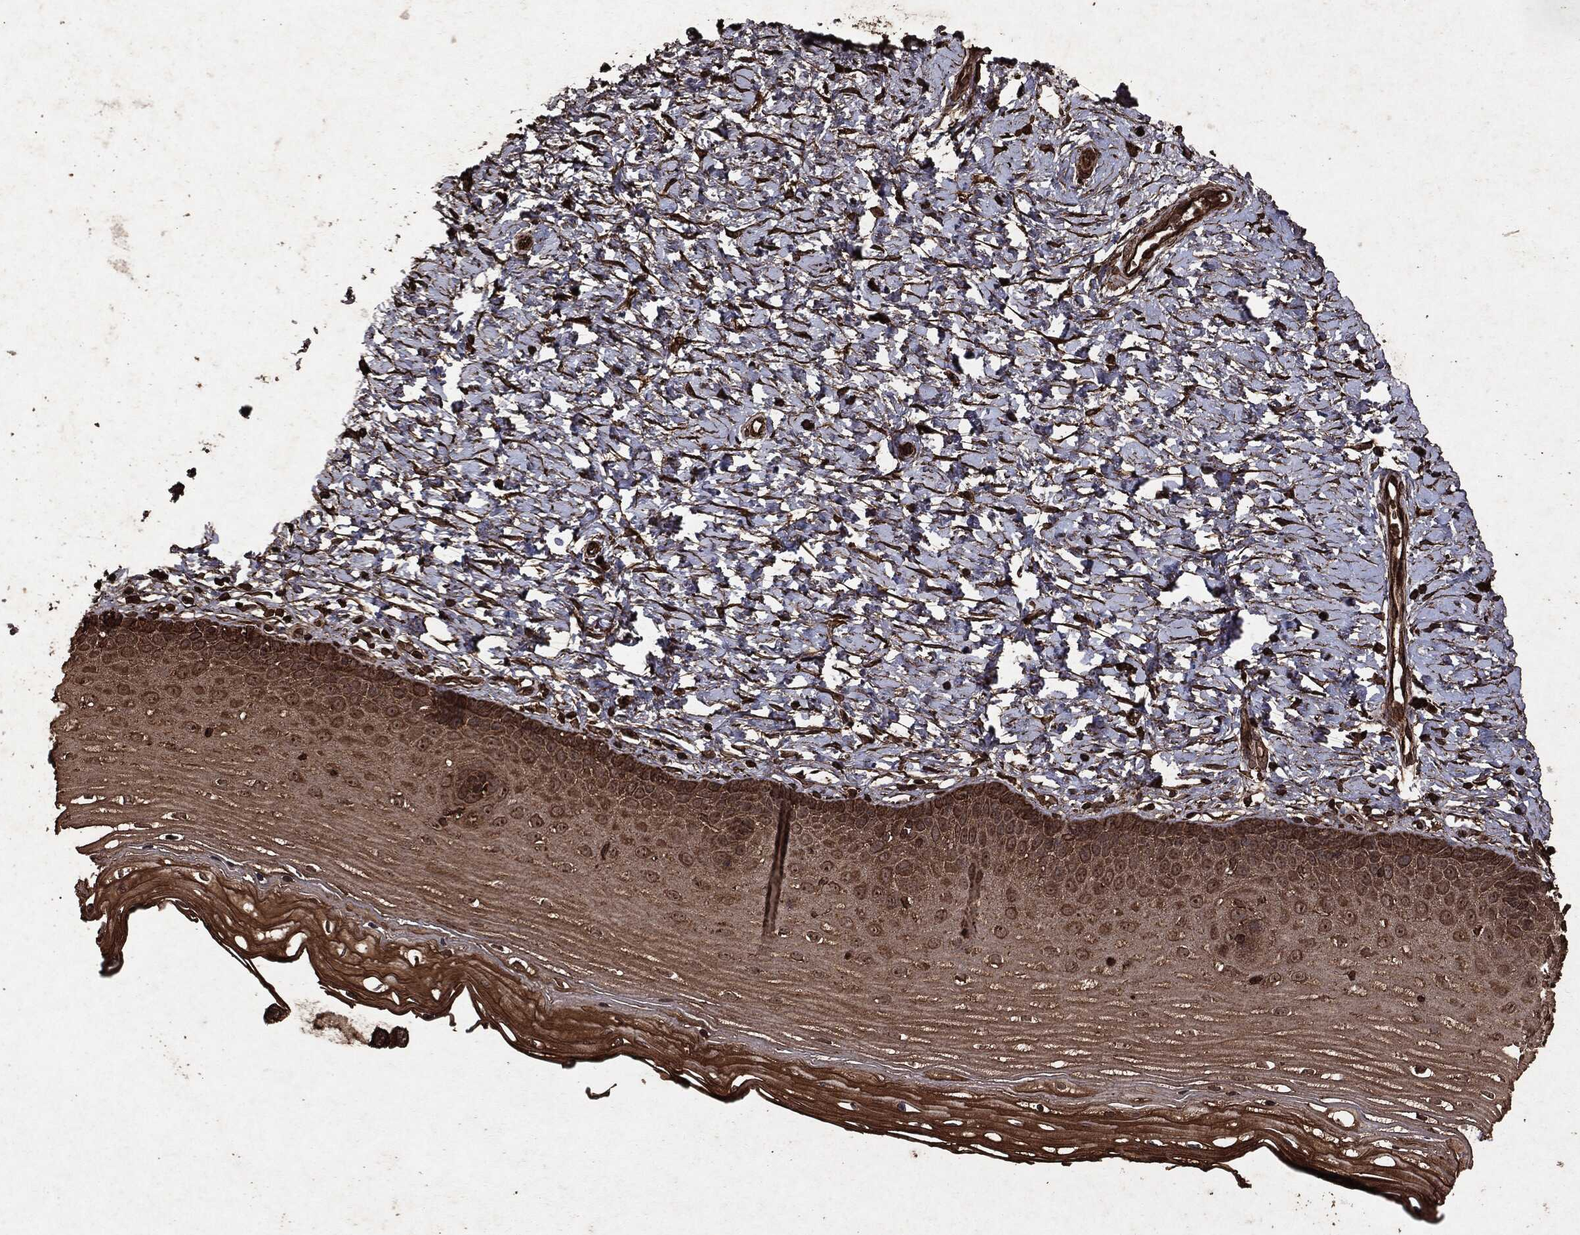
{"staining": {"intensity": "moderate", "quantity": ">75%", "location": "cytoplasmic/membranous"}, "tissue": "cervix", "cell_type": "Glandular cells", "image_type": "normal", "snomed": [{"axis": "morphology", "description": "Normal tissue, NOS"}, {"axis": "topography", "description": "Cervix"}], "caption": "Brown immunohistochemical staining in unremarkable human cervix demonstrates moderate cytoplasmic/membranous expression in about >75% of glandular cells. The staining was performed using DAB (3,3'-diaminobenzidine) to visualize the protein expression in brown, while the nuclei were stained in blue with hematoxylin (Magnification: 20x).", "gene": "ARAF", "patient": {"sex": "female", "age": 37}}